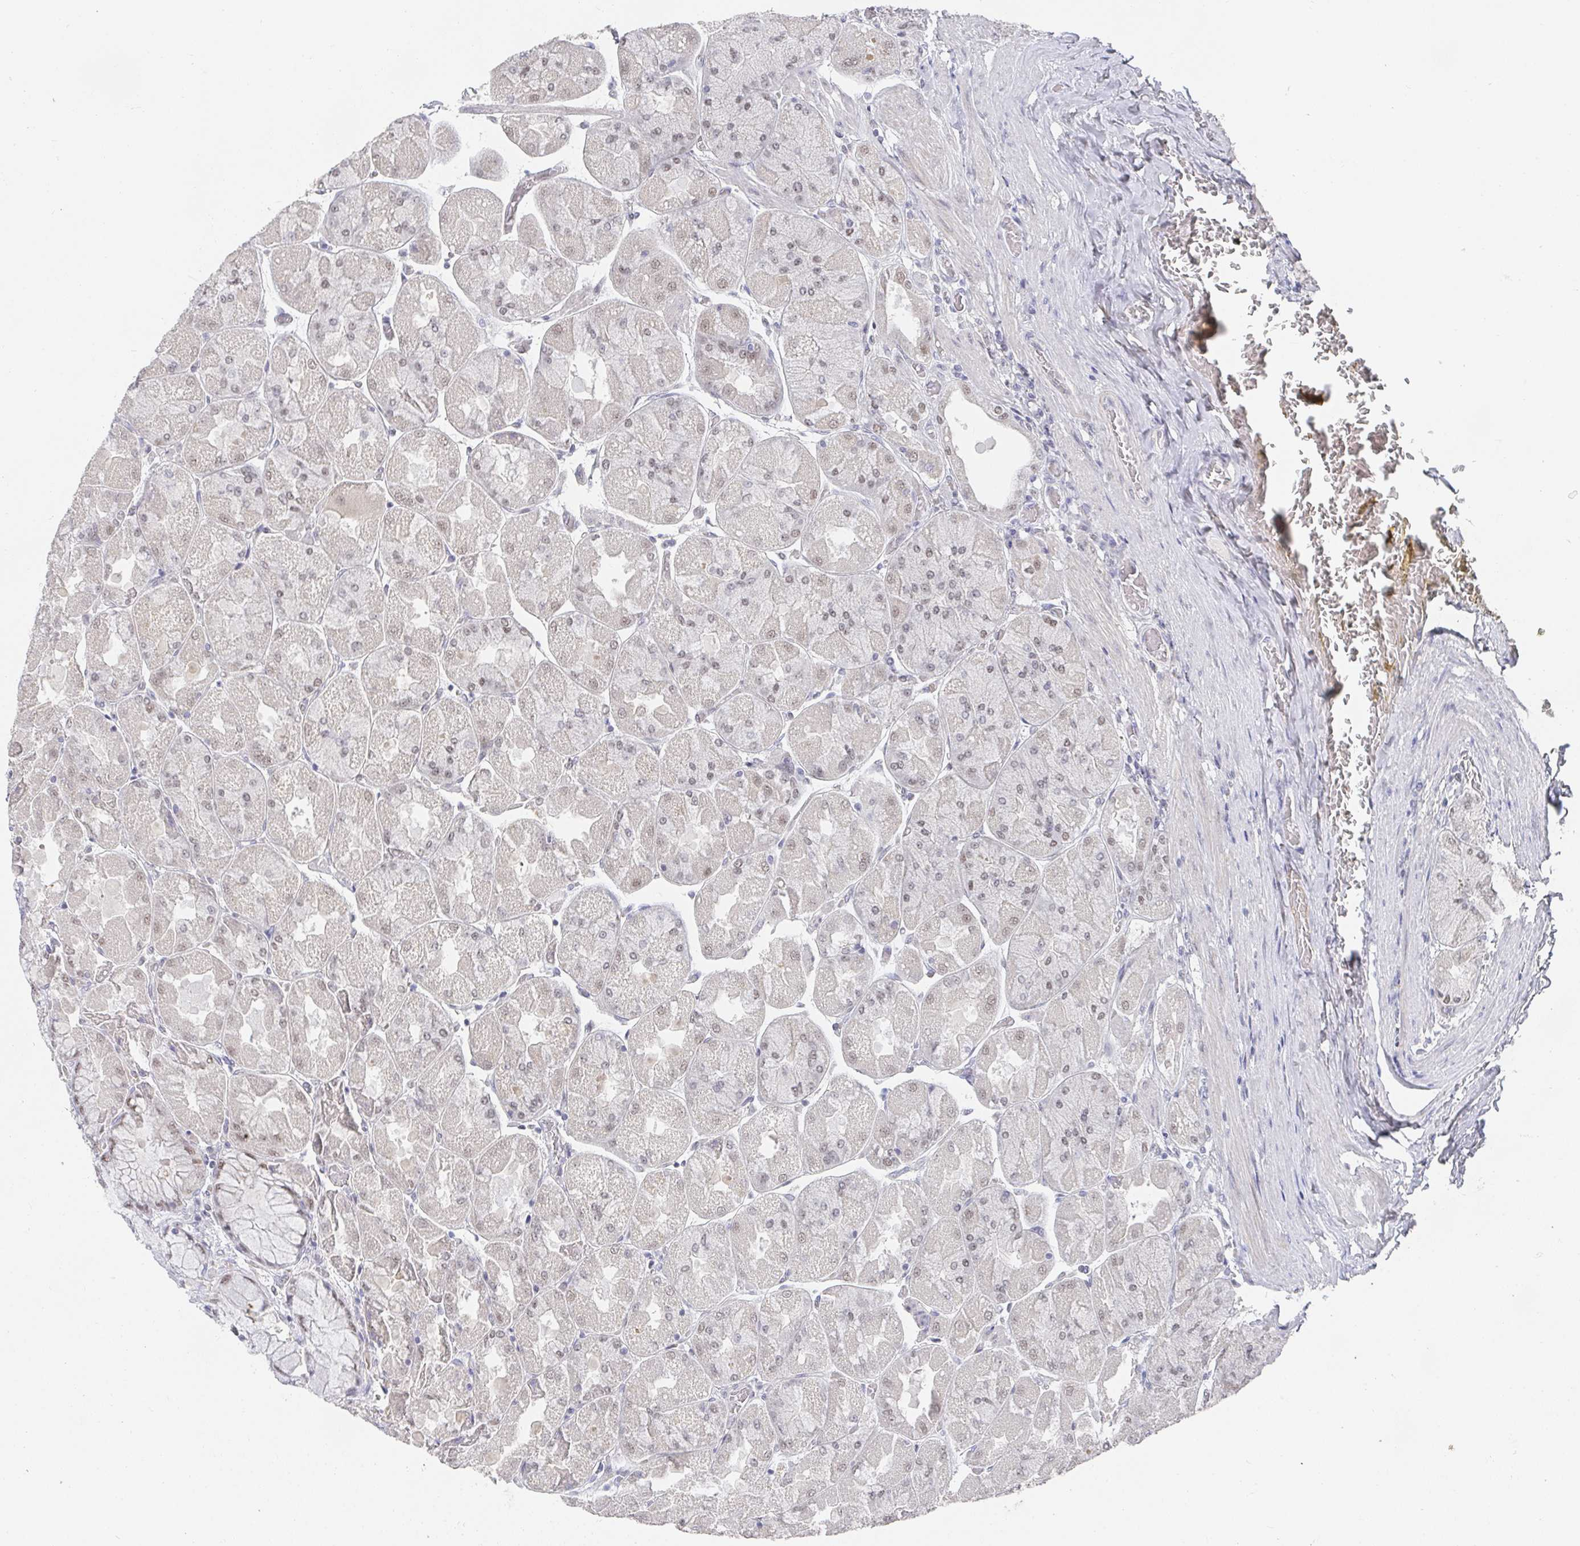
{"staining": {"intensity": "weak", "quantity": "<25%", "location": "nuclear"}, "tissue": "stomach", "cell_type": "Glandular cells", "image_type": "normal", "snomed": [{"axis": "morphology", "description": "Normal tissue, NOS"}, {"axis": "topography", "description": "Stomach"}], "caption": "Benign stomach was stained to show a protein in brown. There is no significant expression in glandular cells. (IHC, brightfield microscopy, high magnification).", "gene": "RCOR1", "patient": {"sex": "female", "age": 61}}